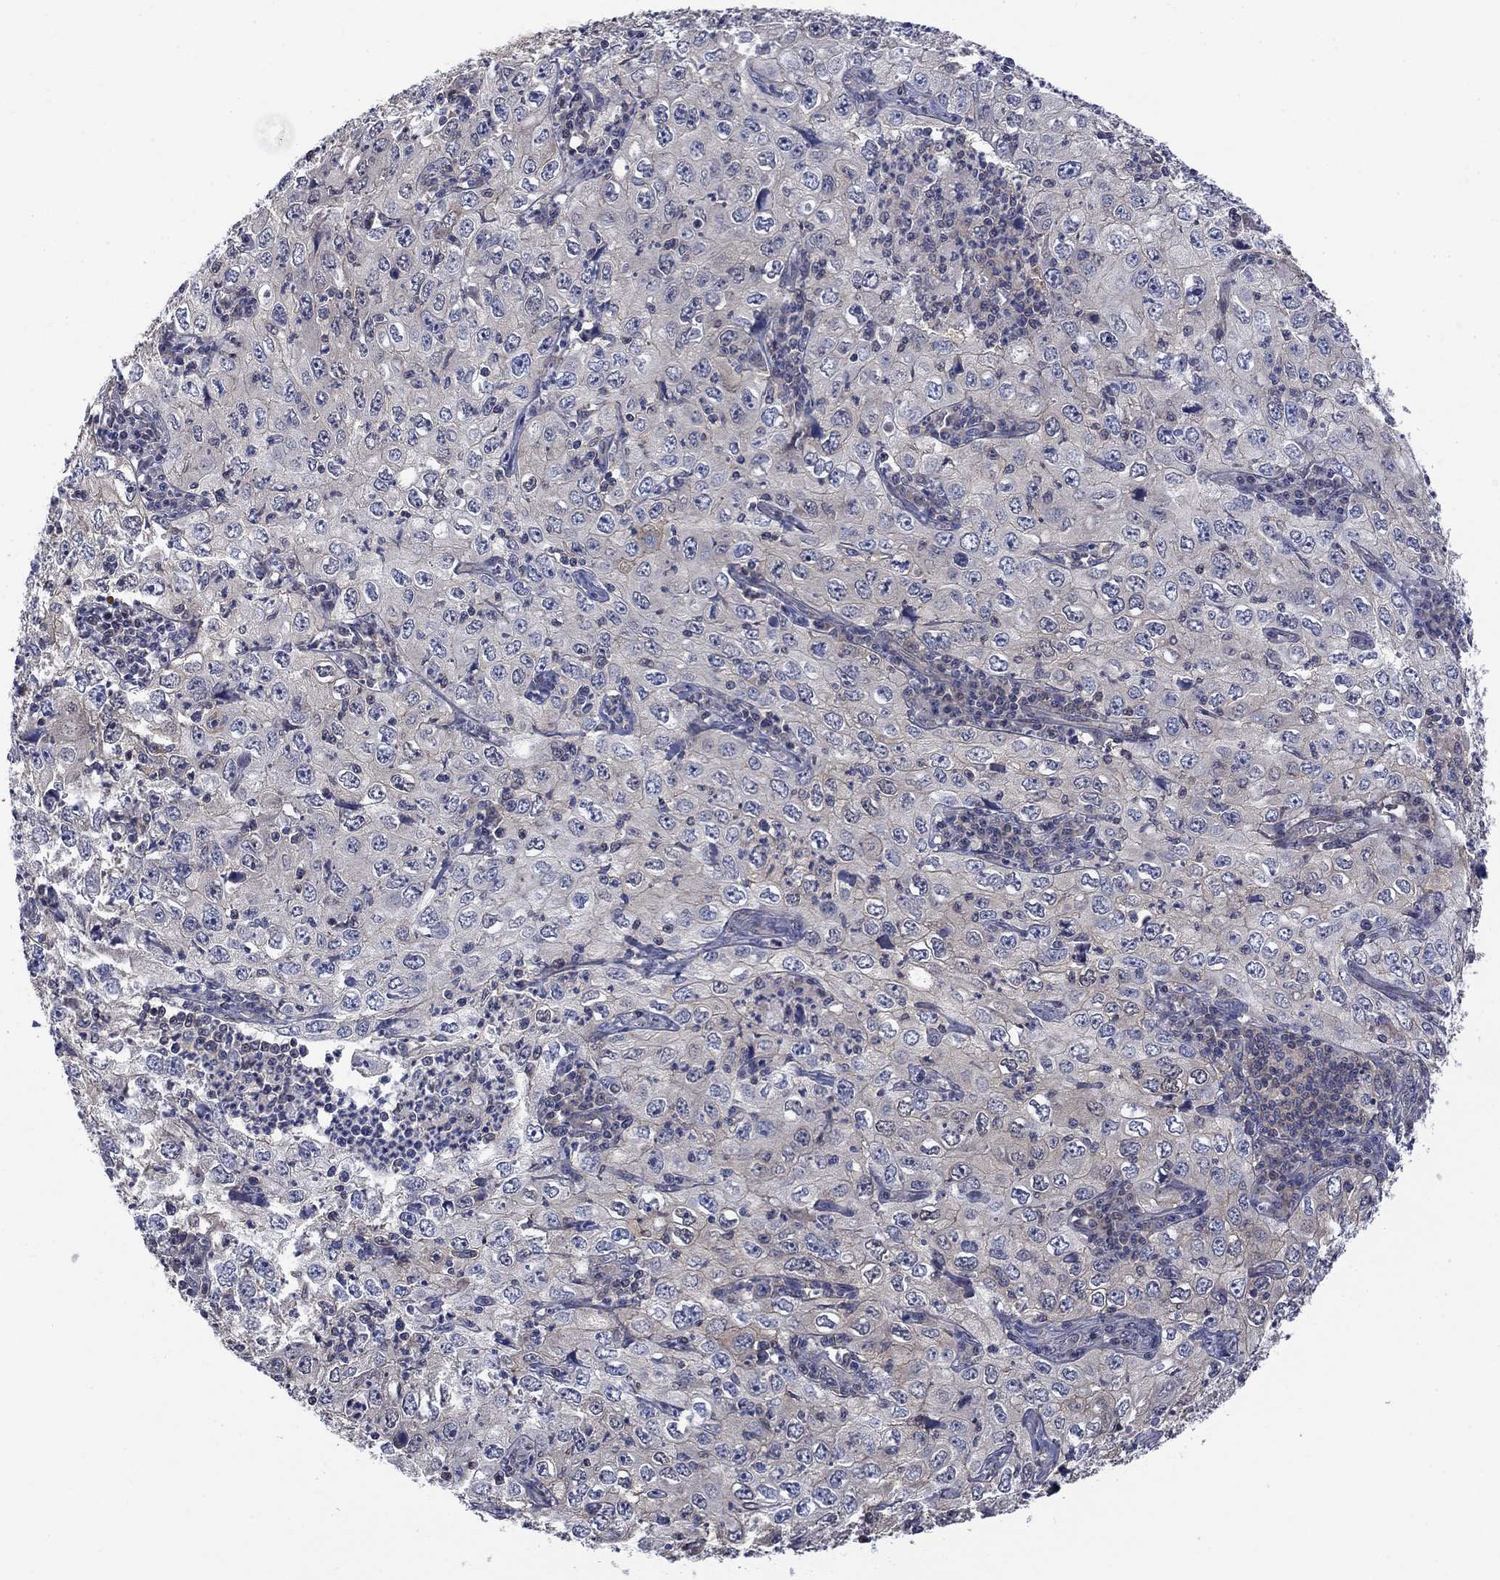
{"staining": {"intensity": "weak", "quantity": "25%-75%", "location": "cytoplasmic/membranous"}, "tissue": "cervical cancer", "cell_type": "Tumor cells", "image_type": "cancer", "snomed": [{"axis": "morphology", "description": "Squamous cell carcinoma, NOS"}, {"axis": "topography", "description": "Cervix"}], "caption": "IHC photomicrograph of neoplastic tissue: cervical cancer (squamous cell carcinoma) stained using IHC shows low levels of weak protein expression localized specifically in the cytoplasmic/membranous of tumor cells, appearing as a cytoplasmic/membranous brown color.", "gene": "PDZD2", "patient": {"sex": "female", "age": 24}}